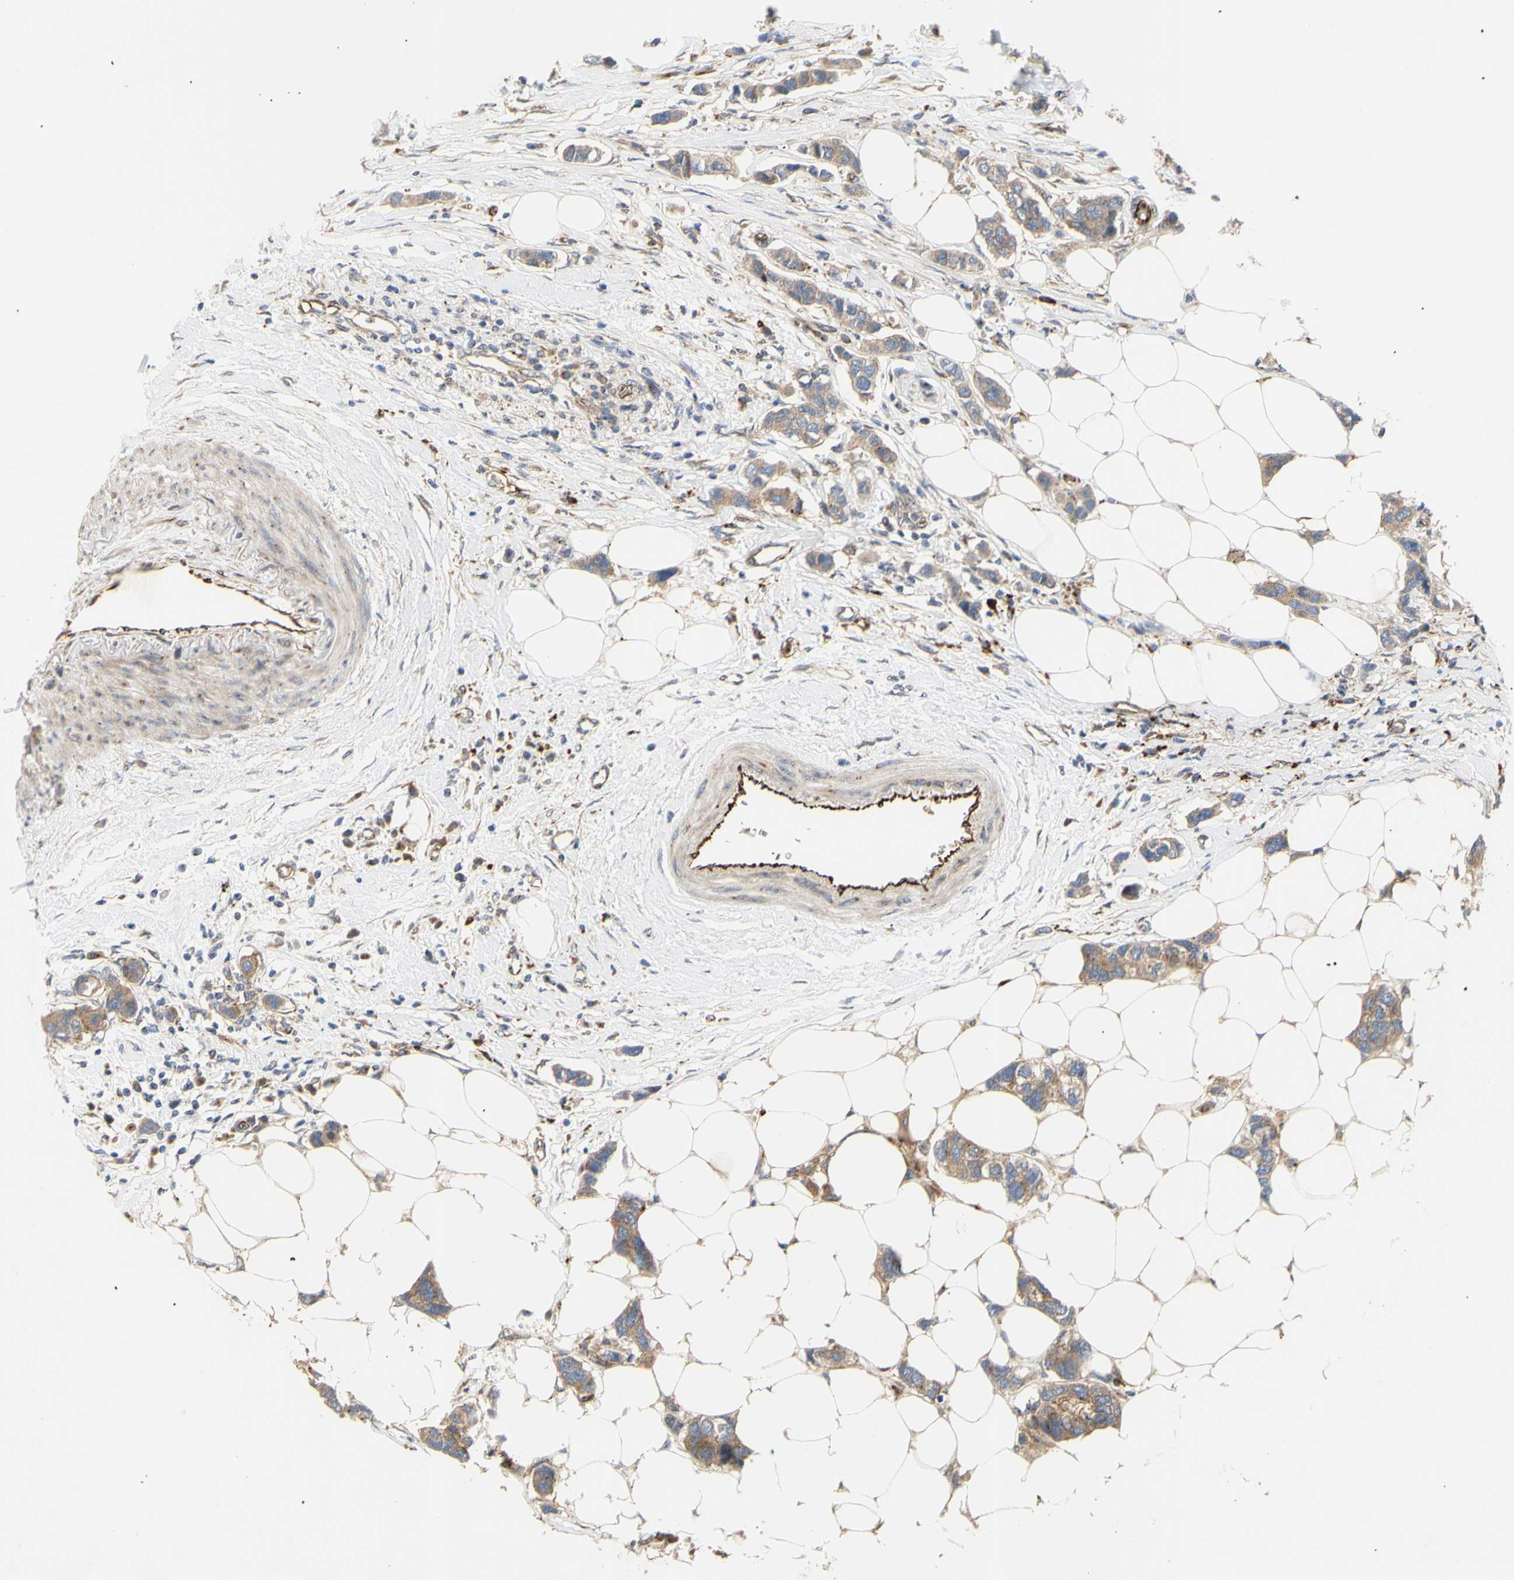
{"staining": {"intensity": "weak", "quantity": ">75%", "location": "cytoplasmic/membranous"}, "tissue": "breast cancer", "cell_type": "Tumor cells", "image_type": "cancer", "snomed": [{"axis": "morphology", "description": "Normal tissue, NOS"}, {"axis": "morphology", "description": "Duct carcinoma"}, {"axis": "topography", "description": "Breast"}], "caption": "Immunohistochemical staining of breast invasive ductal carcinoma shows weak cytoplasmic/membranous protein expression in about >75% of tumor cells.", "gene": "TUBG2", "patient": {"sex": "female", "age": 50}}